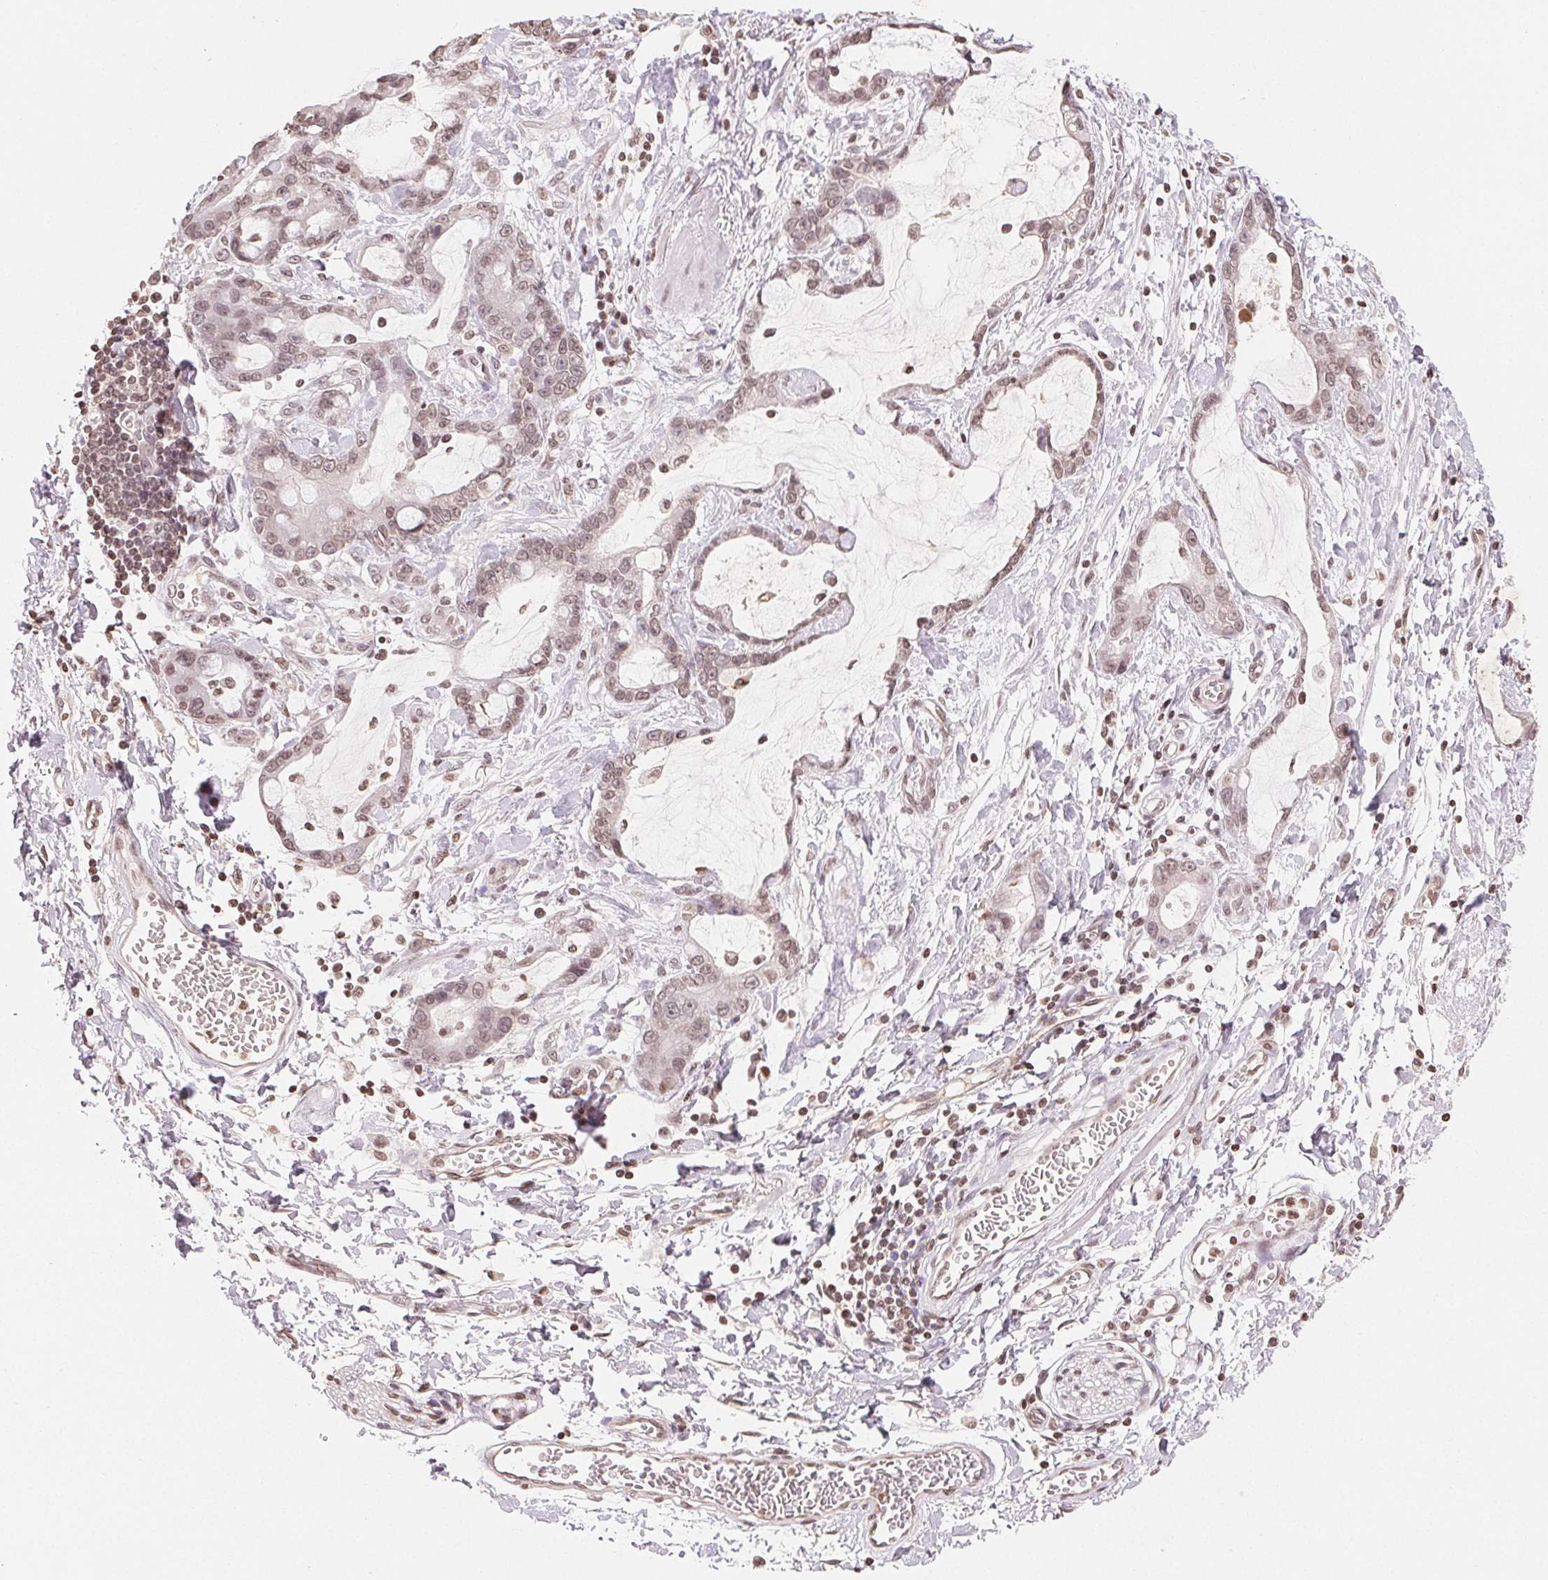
{"staining": {"intensity": "weak", "quantity": ">75%", "location": "nuclear"}, "tissue": "stomach cancer", "cell_type": "Tumor cells", "image_type": "cancer", "snomed": [{"axis": "morphology", "description": "Adenocarcinoma, NOS"}, {"axis": "topography", "description": "Stomach"}], "caption": "This image reveals stomach cancer stained with IHC to label a protein in brown. The nuclear of tumor cells show weak positivity for the protein. Nuclei are counter-stained blue.", "gene": "TBP", "patient": {"sex": "male", "age": 55}}